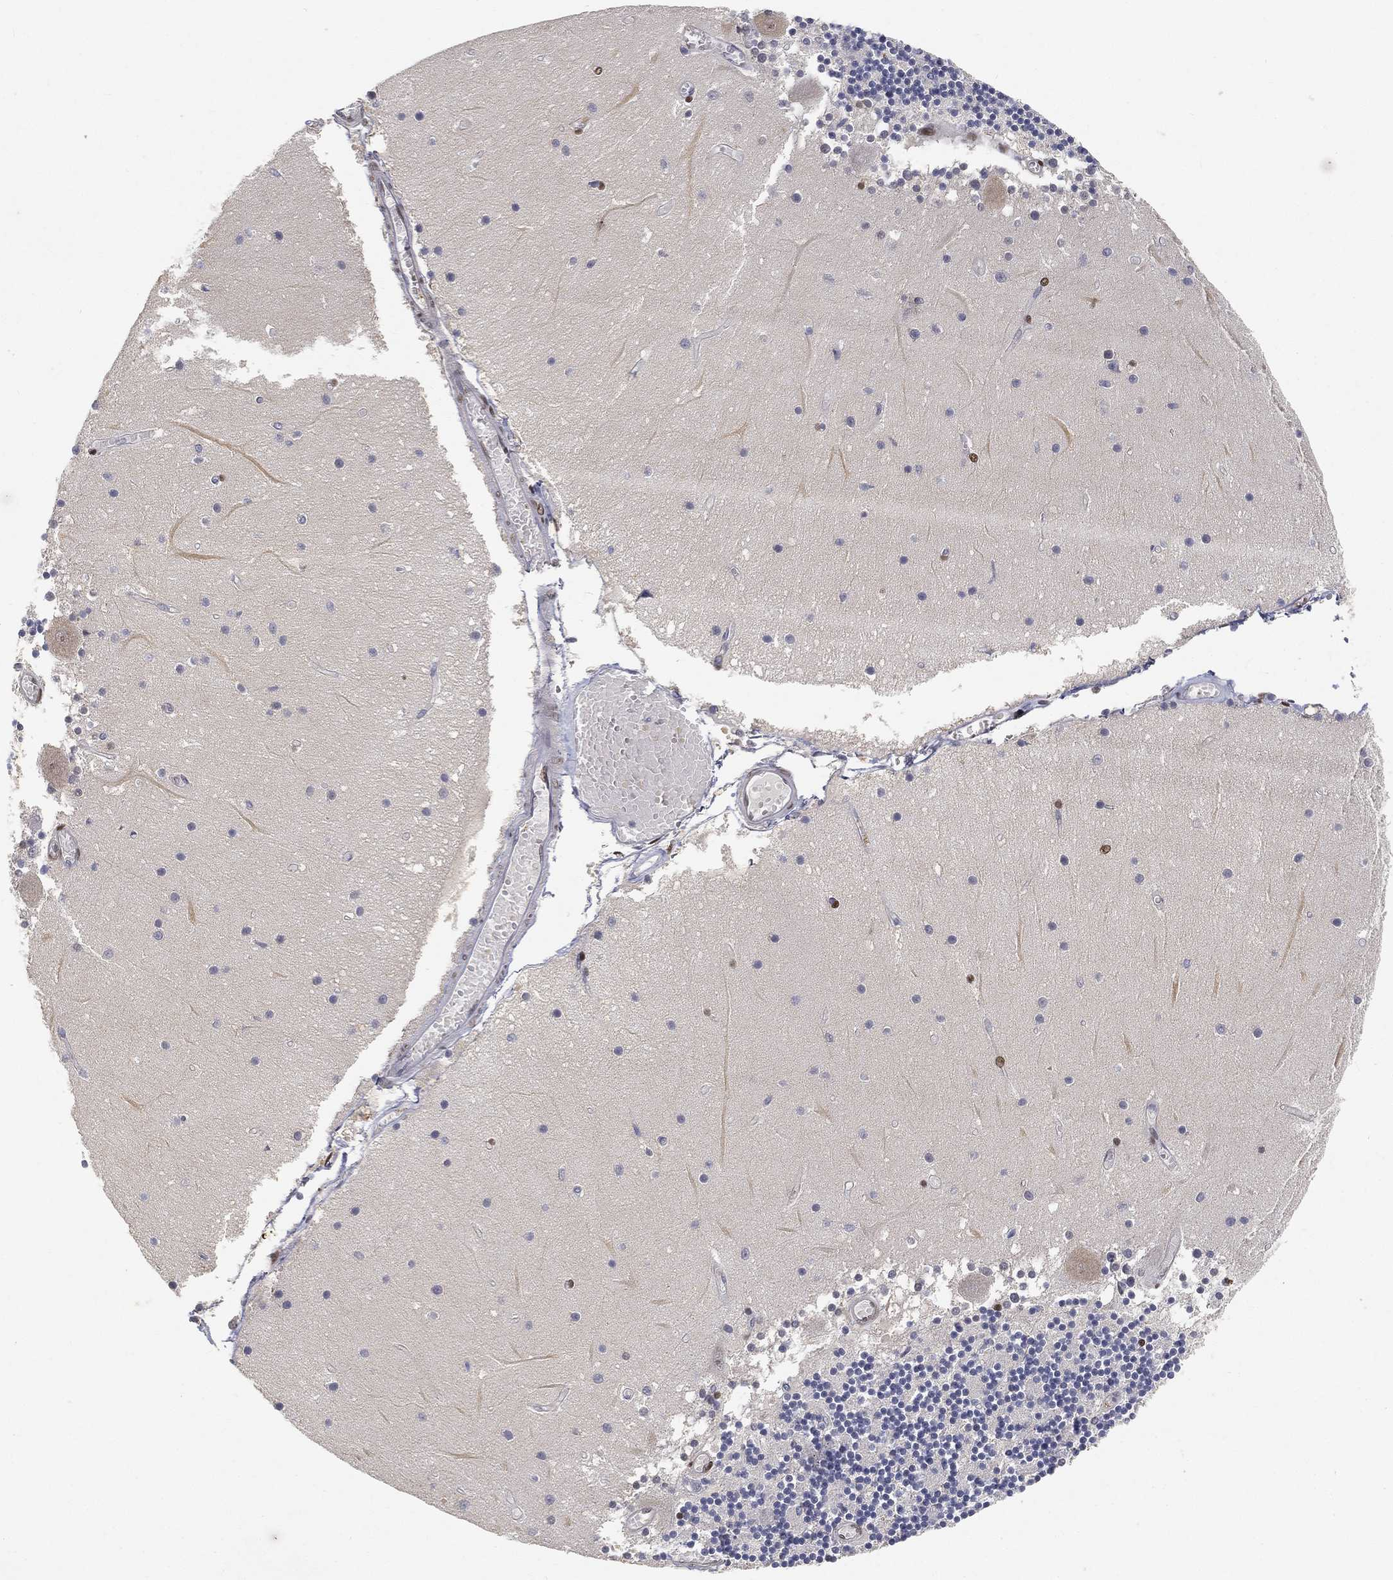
{"staining": {"intensity": "negative", "quantity": "none", "location": "none"}, "tissue": "cerebellum", "cell_type": "Cells in granular layer", "image_type": "normal", "snomed": [{"axis": "morphology", "description": "Normal tissue, NOS"}, {"axis": "topography", "description": "Cerebellum"}], "caption": "IHC image of benign cerebellum stained for a protein (brown), which displays no staining in cells in granular layer.", "gene": "CRTC3", "patient": {"sex": "female", "age": 28}}